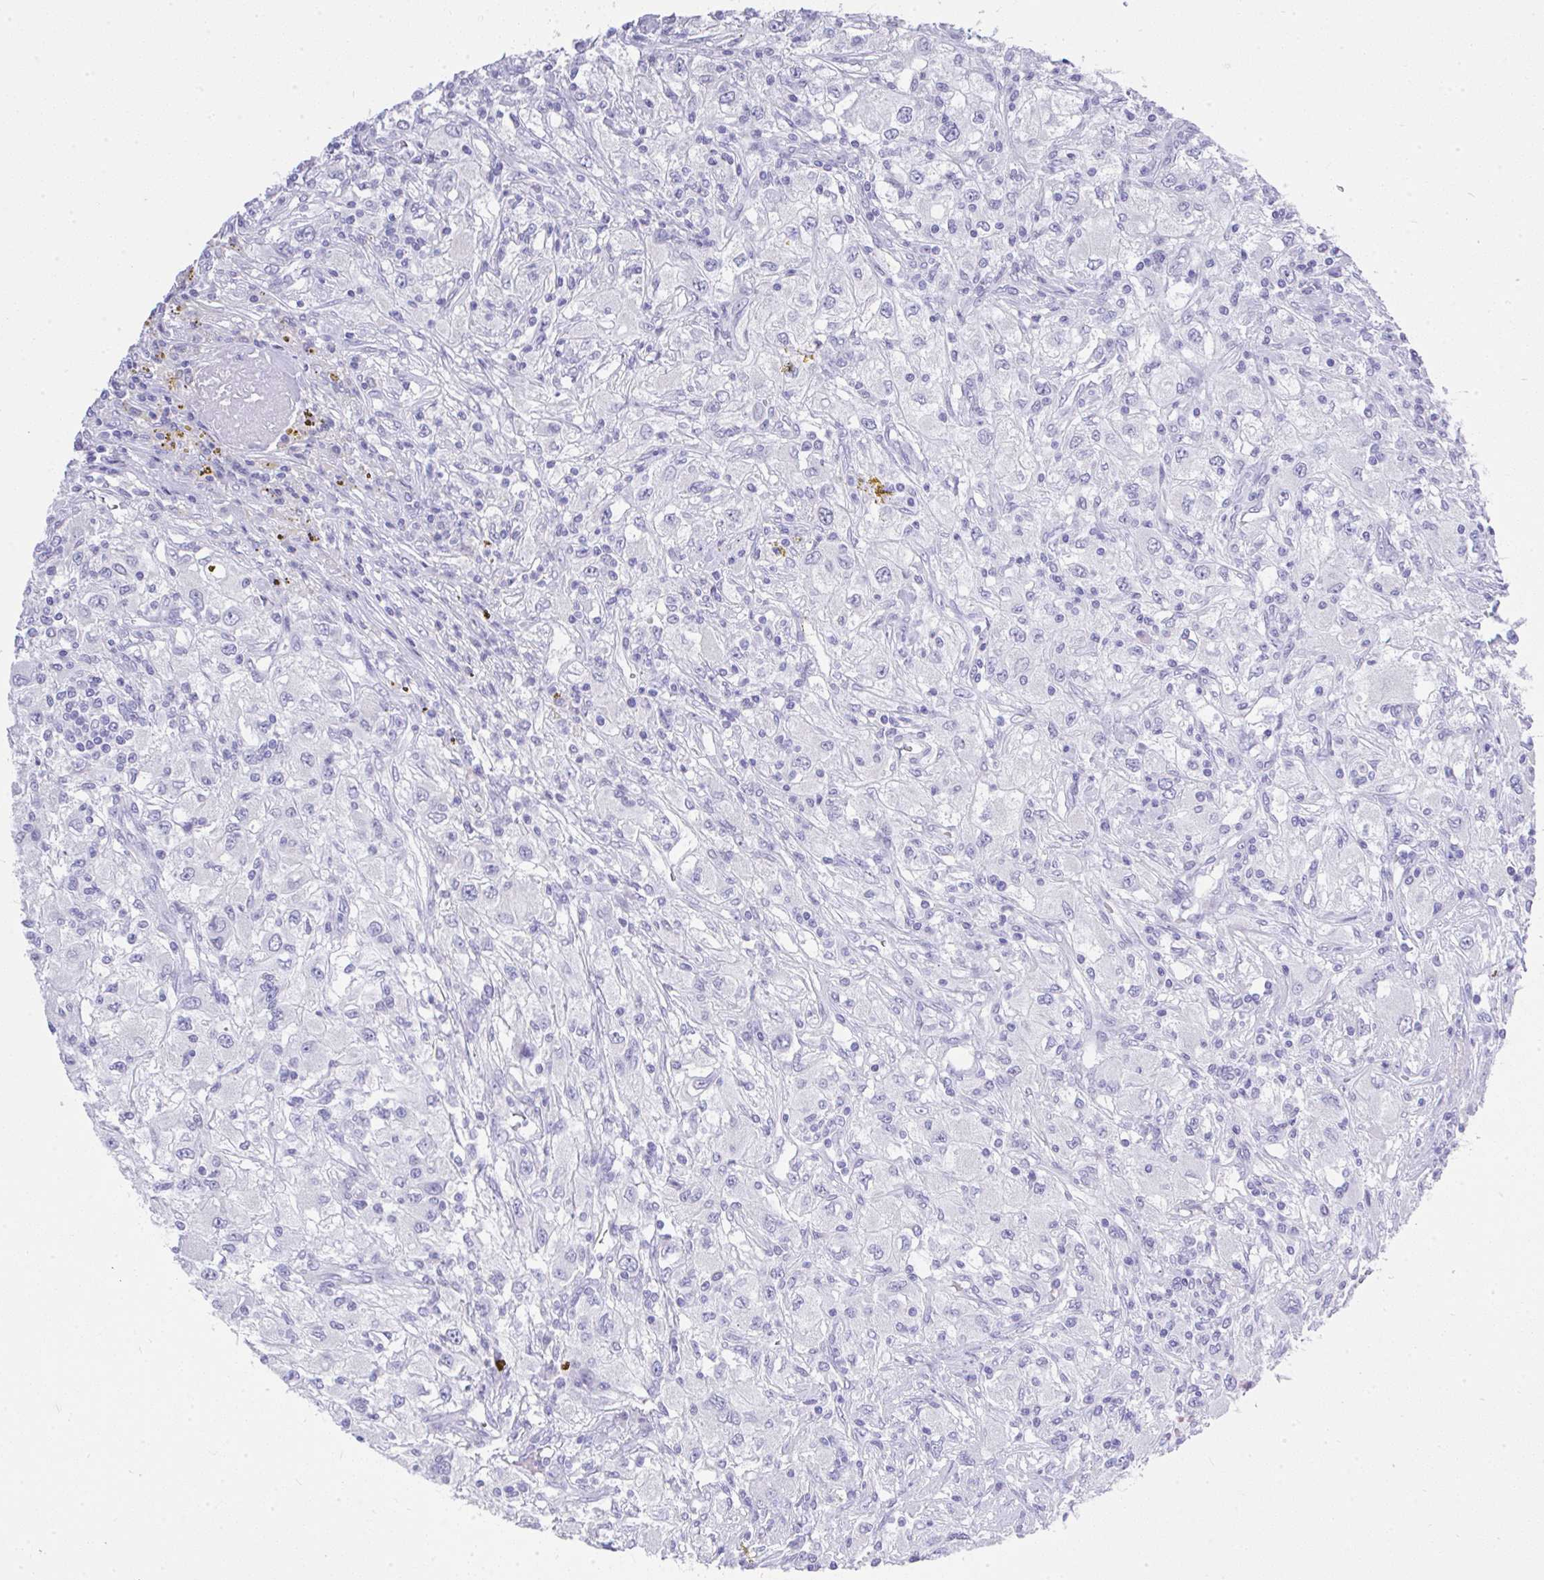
{"staining": {"intensity": "negative", "quantity": "none", "location": "none"}, "tissue": "renal cancer", "cell_type": "Tumor cells", "image_type": "cancer", "snomed": [{"axis": "morphology", "description": "Adenocarcinoma, NOS"}, {"axis": "topography", "description": "Kidney"}], "caption": "DAB immunohistochemical staining of adenocarcinoma (renal) exhibits no significant staining in tumor cells.", "gene": "MS4A12", "patient": {"sex": "female", "age": 67}}